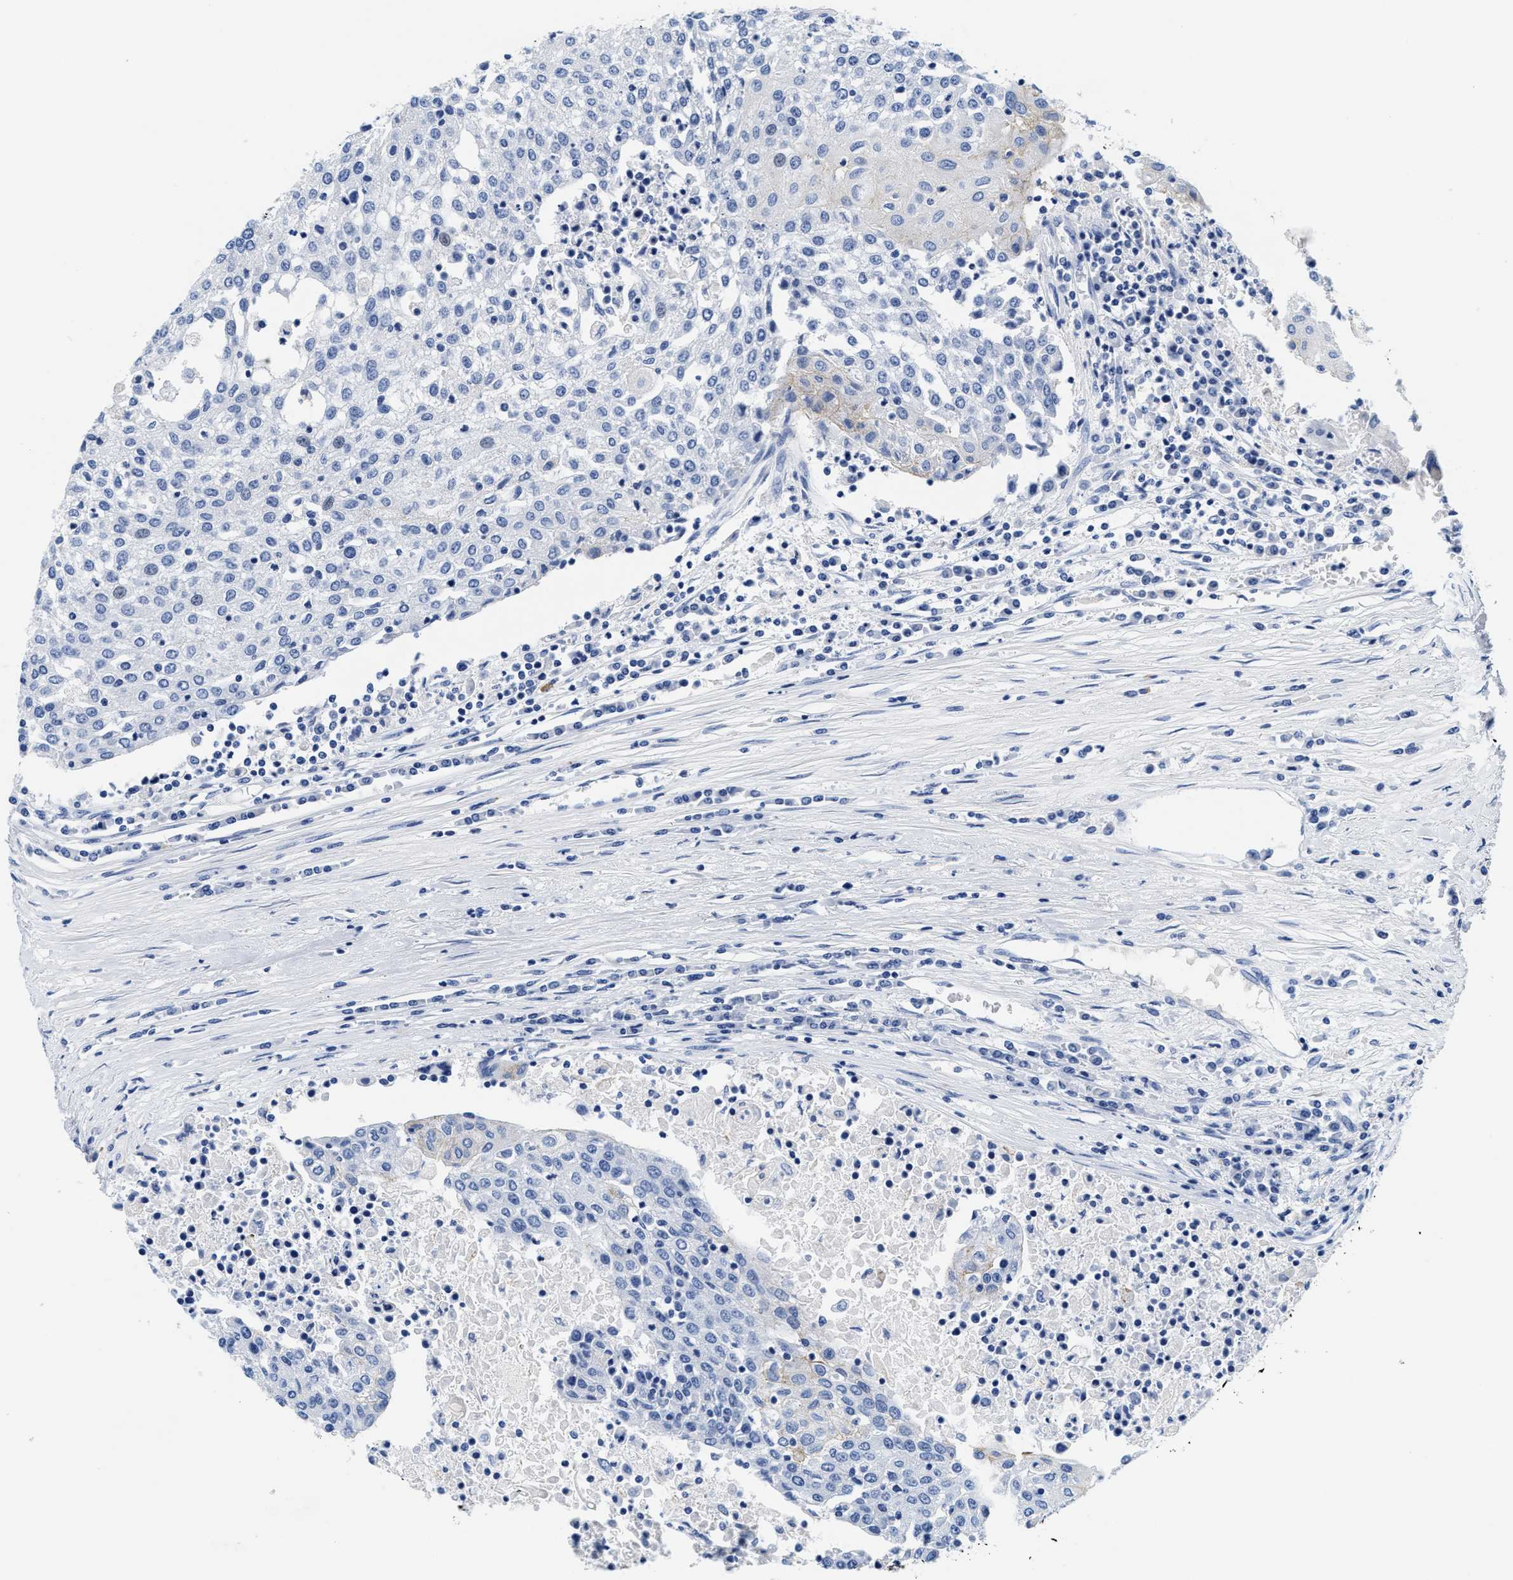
{"staining": {"intensity": "negative", "quantity": "none", "location": "none"}, "tissue": "urothelial cancer", "cell_type": "Tumor cells", "image_type": "cancer", "snomed": [{"axis": "morphology", "description": "Urothelial carcinoma, High grade"}, {"axis": "topography", "description": "Urinary bladder"}], "caption": "An immunohistochemistry (IHC) micrograph of urothelial cancer is shown. There is no staining in tumor cells of urothelial cancer.", "gene": "TTC3", "patient": {"sex": "female", "age": 85}}